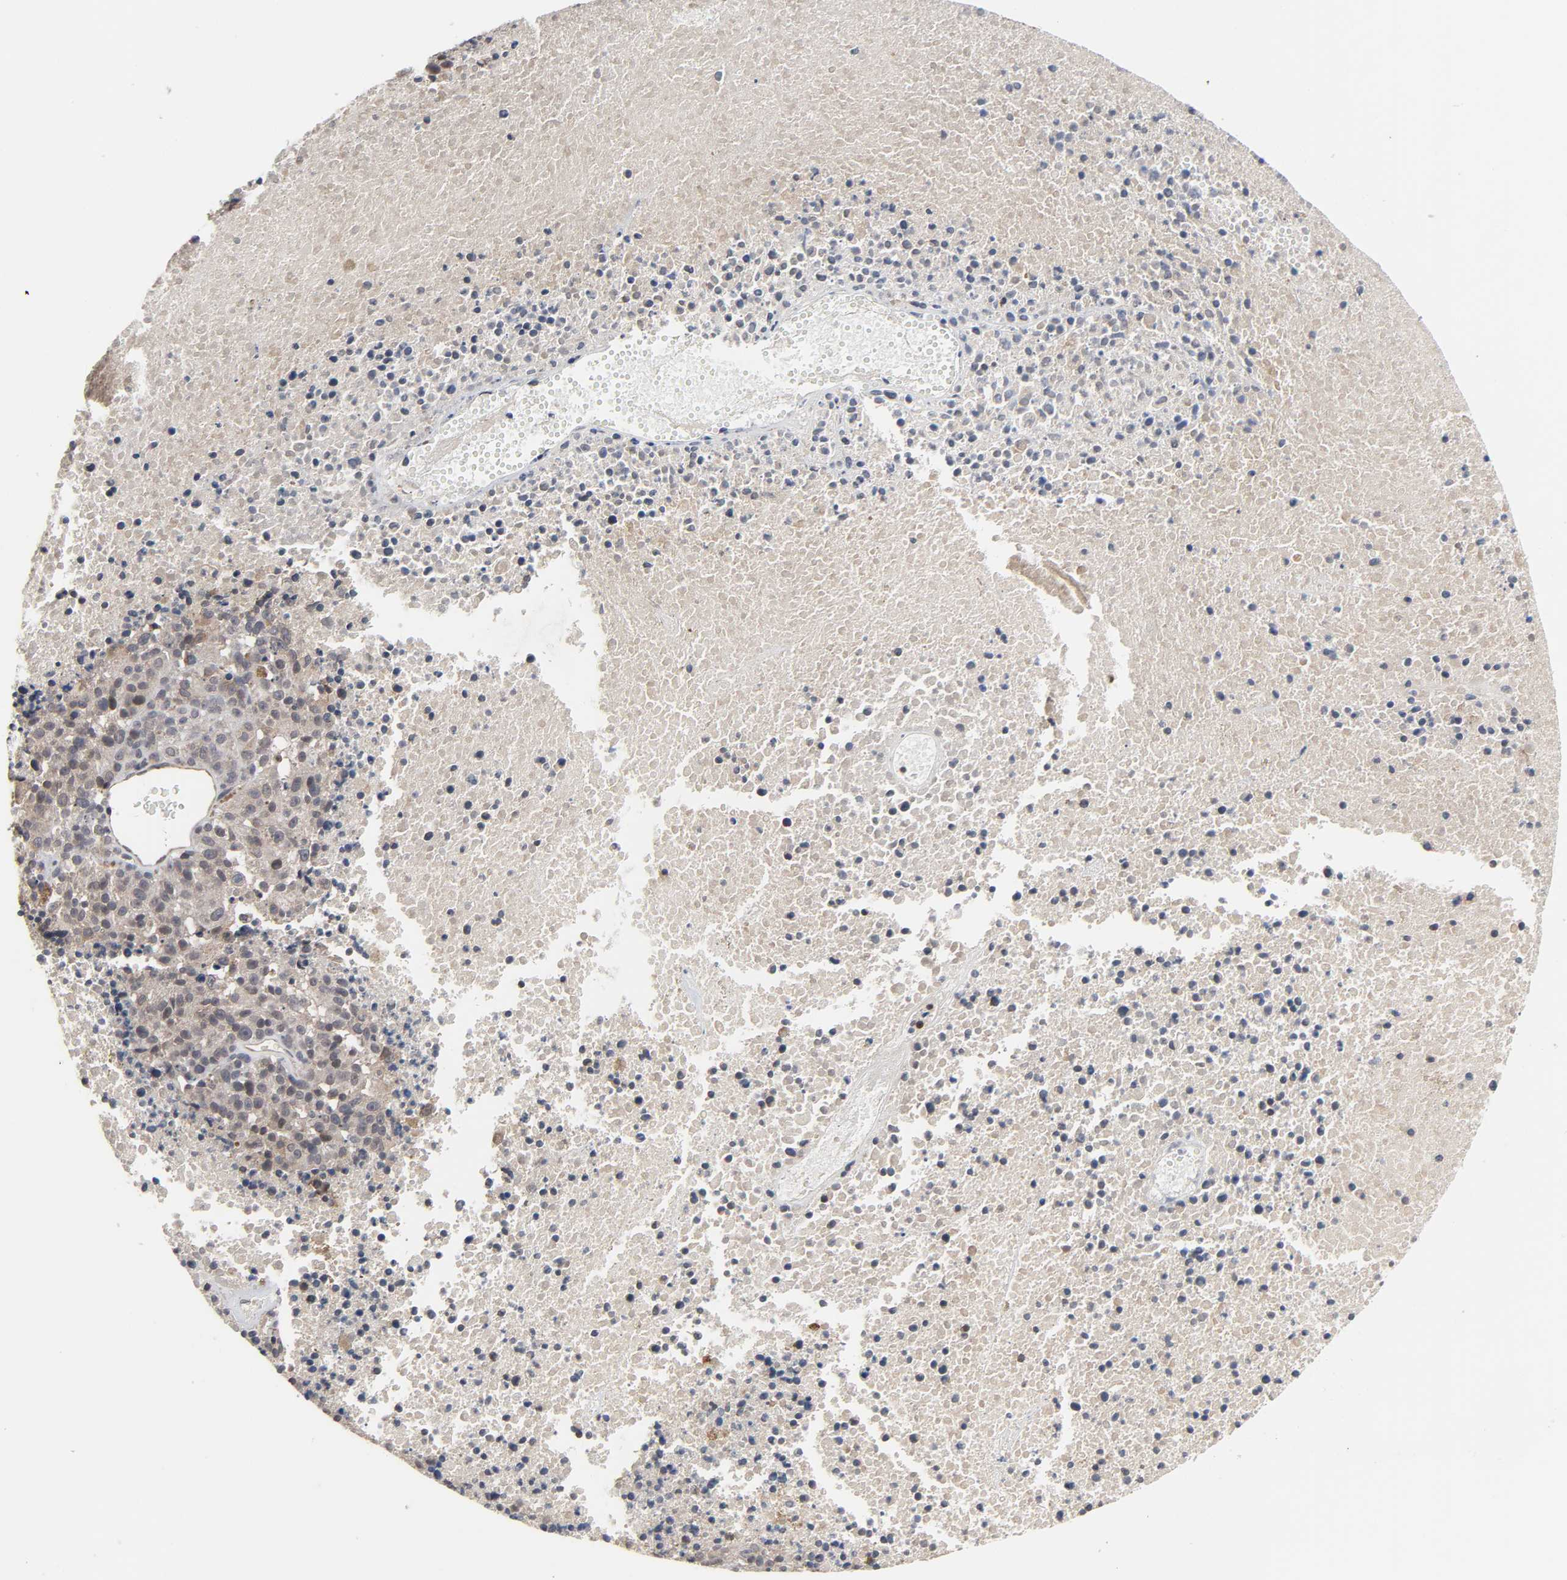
{"staining": {"intensity": "weak", "quantity": ">75%", "location": "cytoplasmic/membranous"}, "tissue": "melanoma", "cell_type": "Tumor cells", "image_type": "cancer", "snomed": [{"axis": "morphology", "description": "Malignant melanoma, Metastatic site"}, {"axis": "topography", "description": "Cerebral cortex"}], "caption": "Protein staining reveals weak cytoplasmic/membranous expression in about >75% of tumor cells in melanoma.", "gene": "CCDC175", "patient": {"sex": "female", "age": 52}}